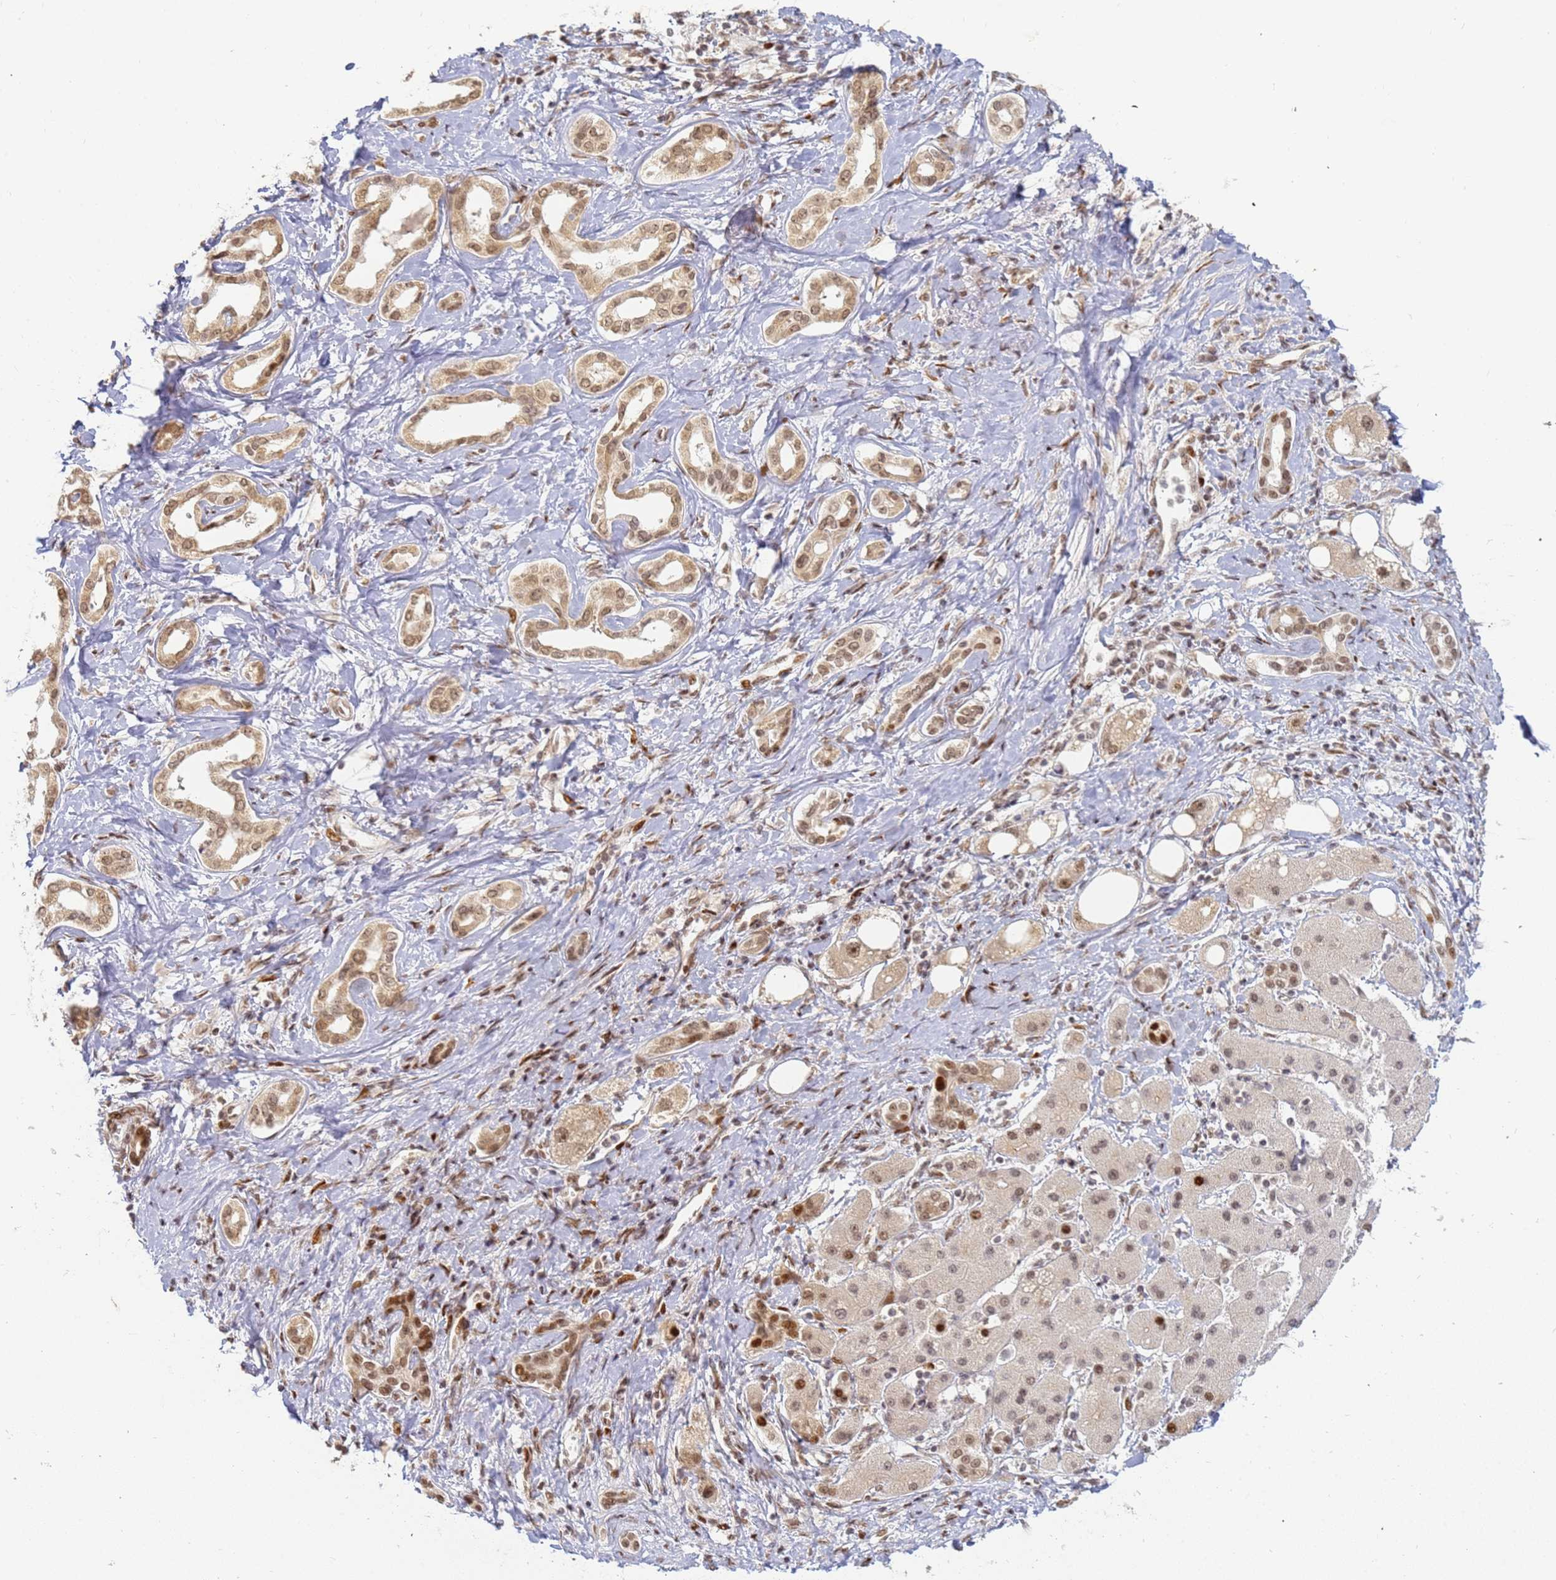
{"staining": {"intensity": "moderate", "quantity": ">75%", "location": "cytoplasmic/membranous,nuclear"}, "tissue": "liver cancer", "cell_type": "Tumor cells", "image_type": "cancer", "snomed": [{"axis": "morphology", "description": "Cholangiocarcinoma"}, {"axis": "topography", "description": "Liver"}], "caption": "DAB immunohistochemical staining of liver cholangiocarcinoma reveals moderate cytoplasmic/membranous and nuclear protein positivity in about >75% of tumor cells. (Brightfield microscopy of DAB IHC at high magnification).", "gene": "ABCA2", "patient": {"sex": "female", "age": 77}}